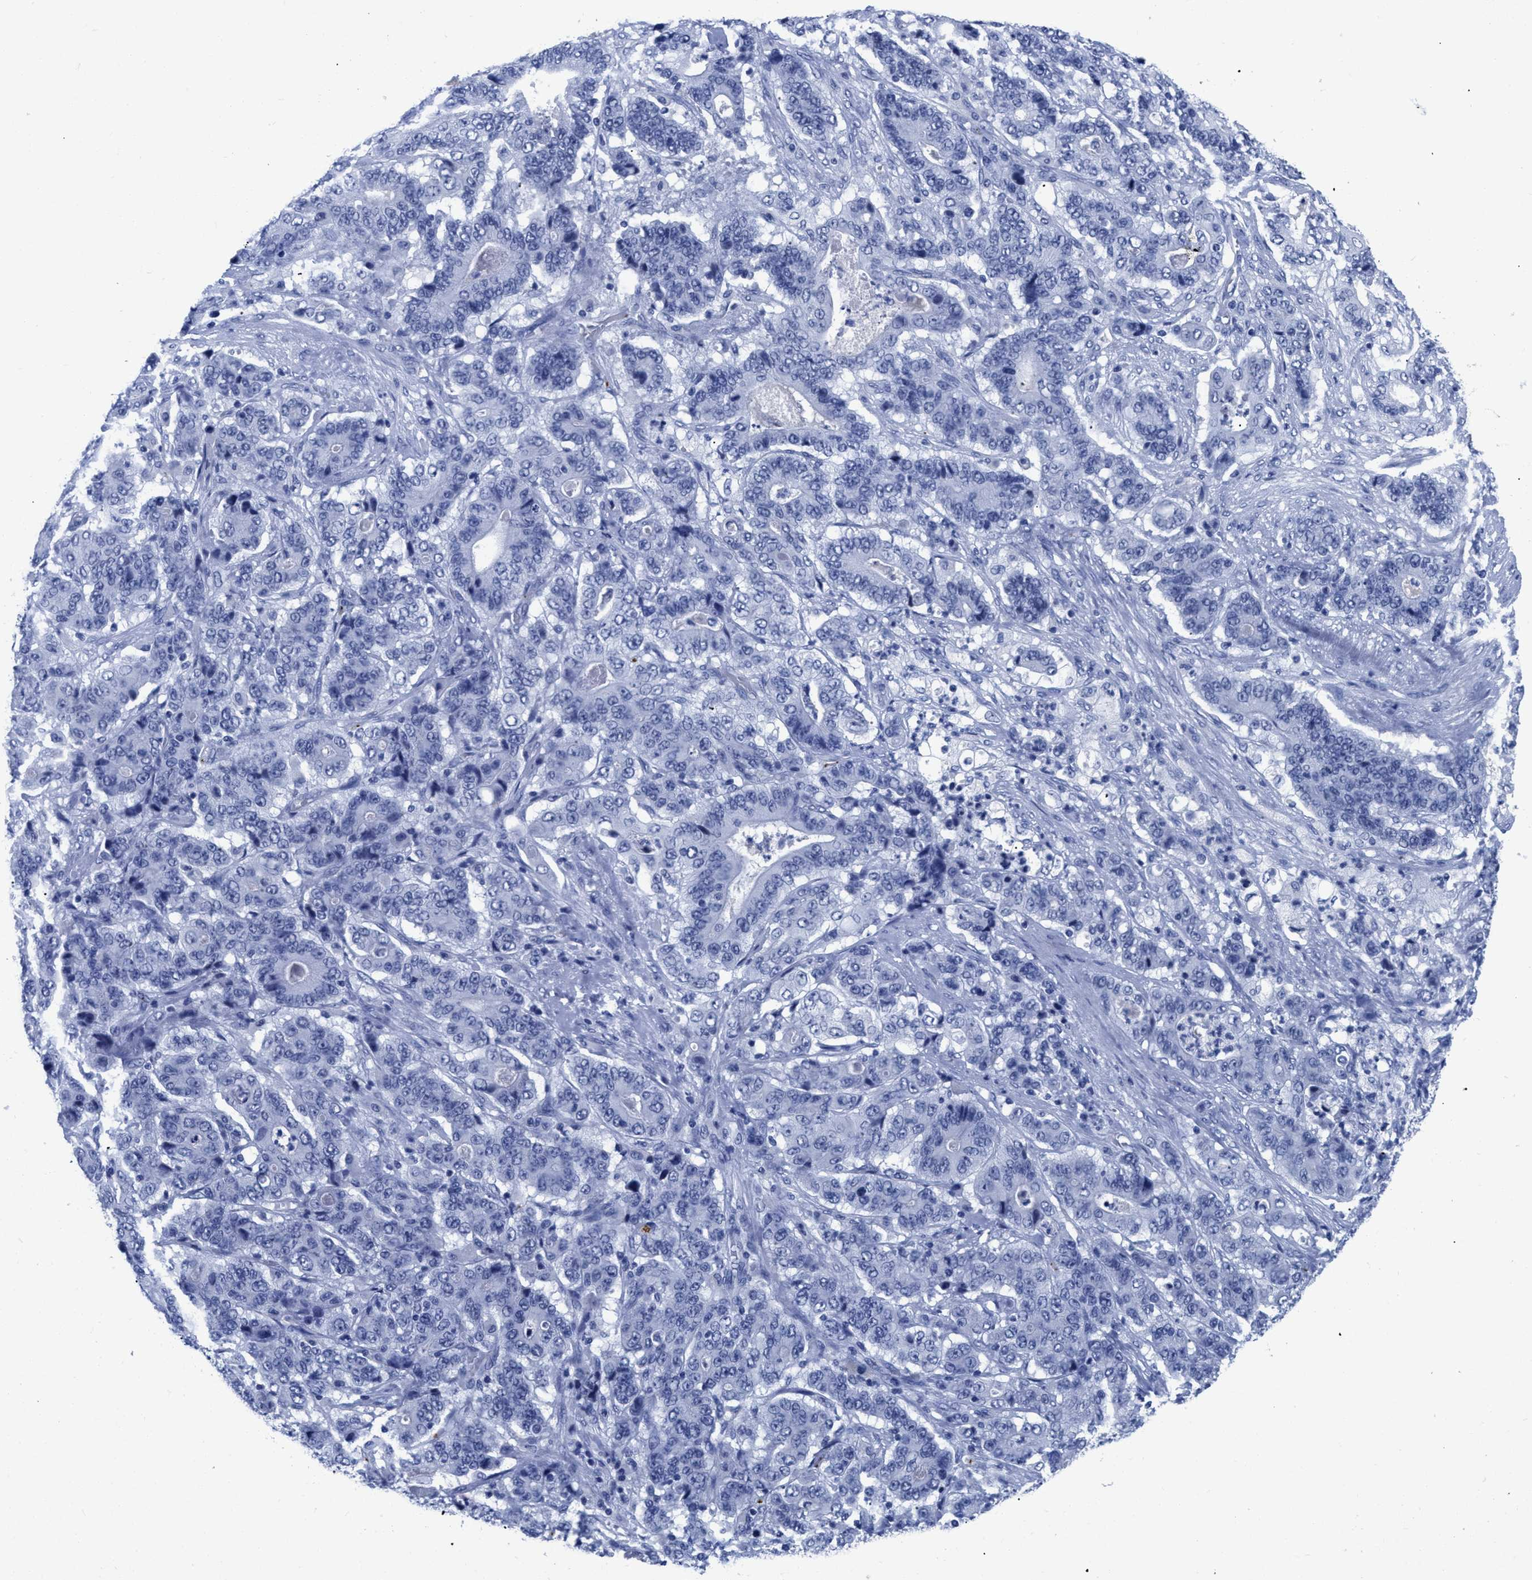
{"staining": {"intensity": "negative", "quantity": "none", "location": "none"}, "tissue": "stomach cancer", "cell_type": "Tumor cells", "image_type": "cancer", "snomed": [{"axis": "morphology", "description": "Adenocarcinoma, NOS"}, {"axis": "topography", "description": "Stomach"}], "caption": "Immunohistochemistry (IHC) image of neoplastic tissue: adenocarcinoma (stomach) stained with DAB shows no significant protein expression in tumor cells. The staining is performed using DAB (3,3'-diaminobenzidine) brown chromogen with nuclei counter-stained in using hematoxylin.", "gene": "TREML1", "patient": {"sex": "female", "age": 73}}